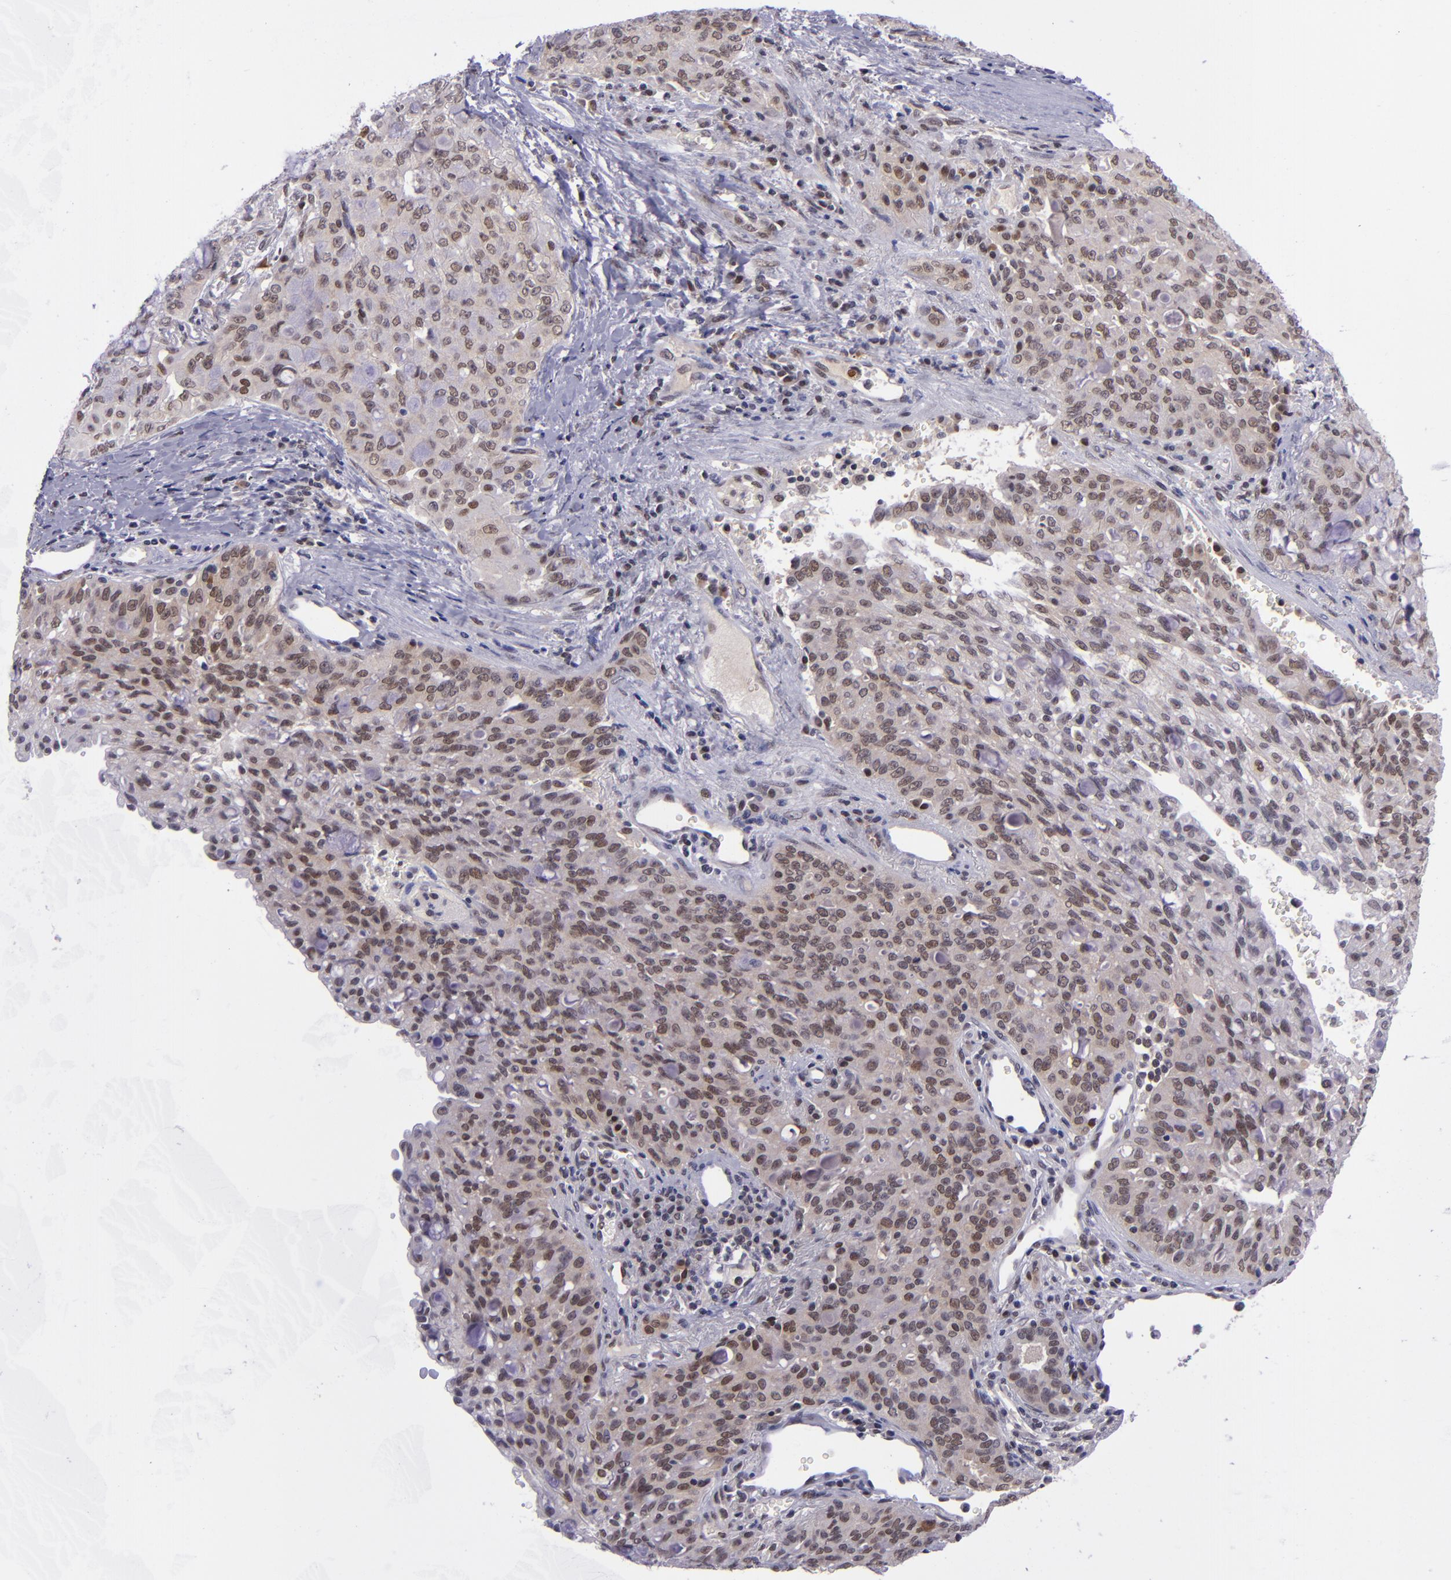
{"staining": {"intensity": "weak", "quantity": ">75%", "location": "cytoplasmic/membranous,nuclear"}, "tissue": "lung cancer", "cell_type": "Tumor cells", "image_type": "cancer", "snomed": [{"axis": "morphology", "description": "Adenocarcinoma, NOS"}, {"axis": "topography", "description": "Lung"}], "caption": "A low amount of weak cytoplasmic/membranous and nuclear positivity is identified in approximately >75% of tumor cells in adenocarcinoma (lung) tissue.", "gene": "BAG1", "patient": {"sex": "female", "age": 44}}